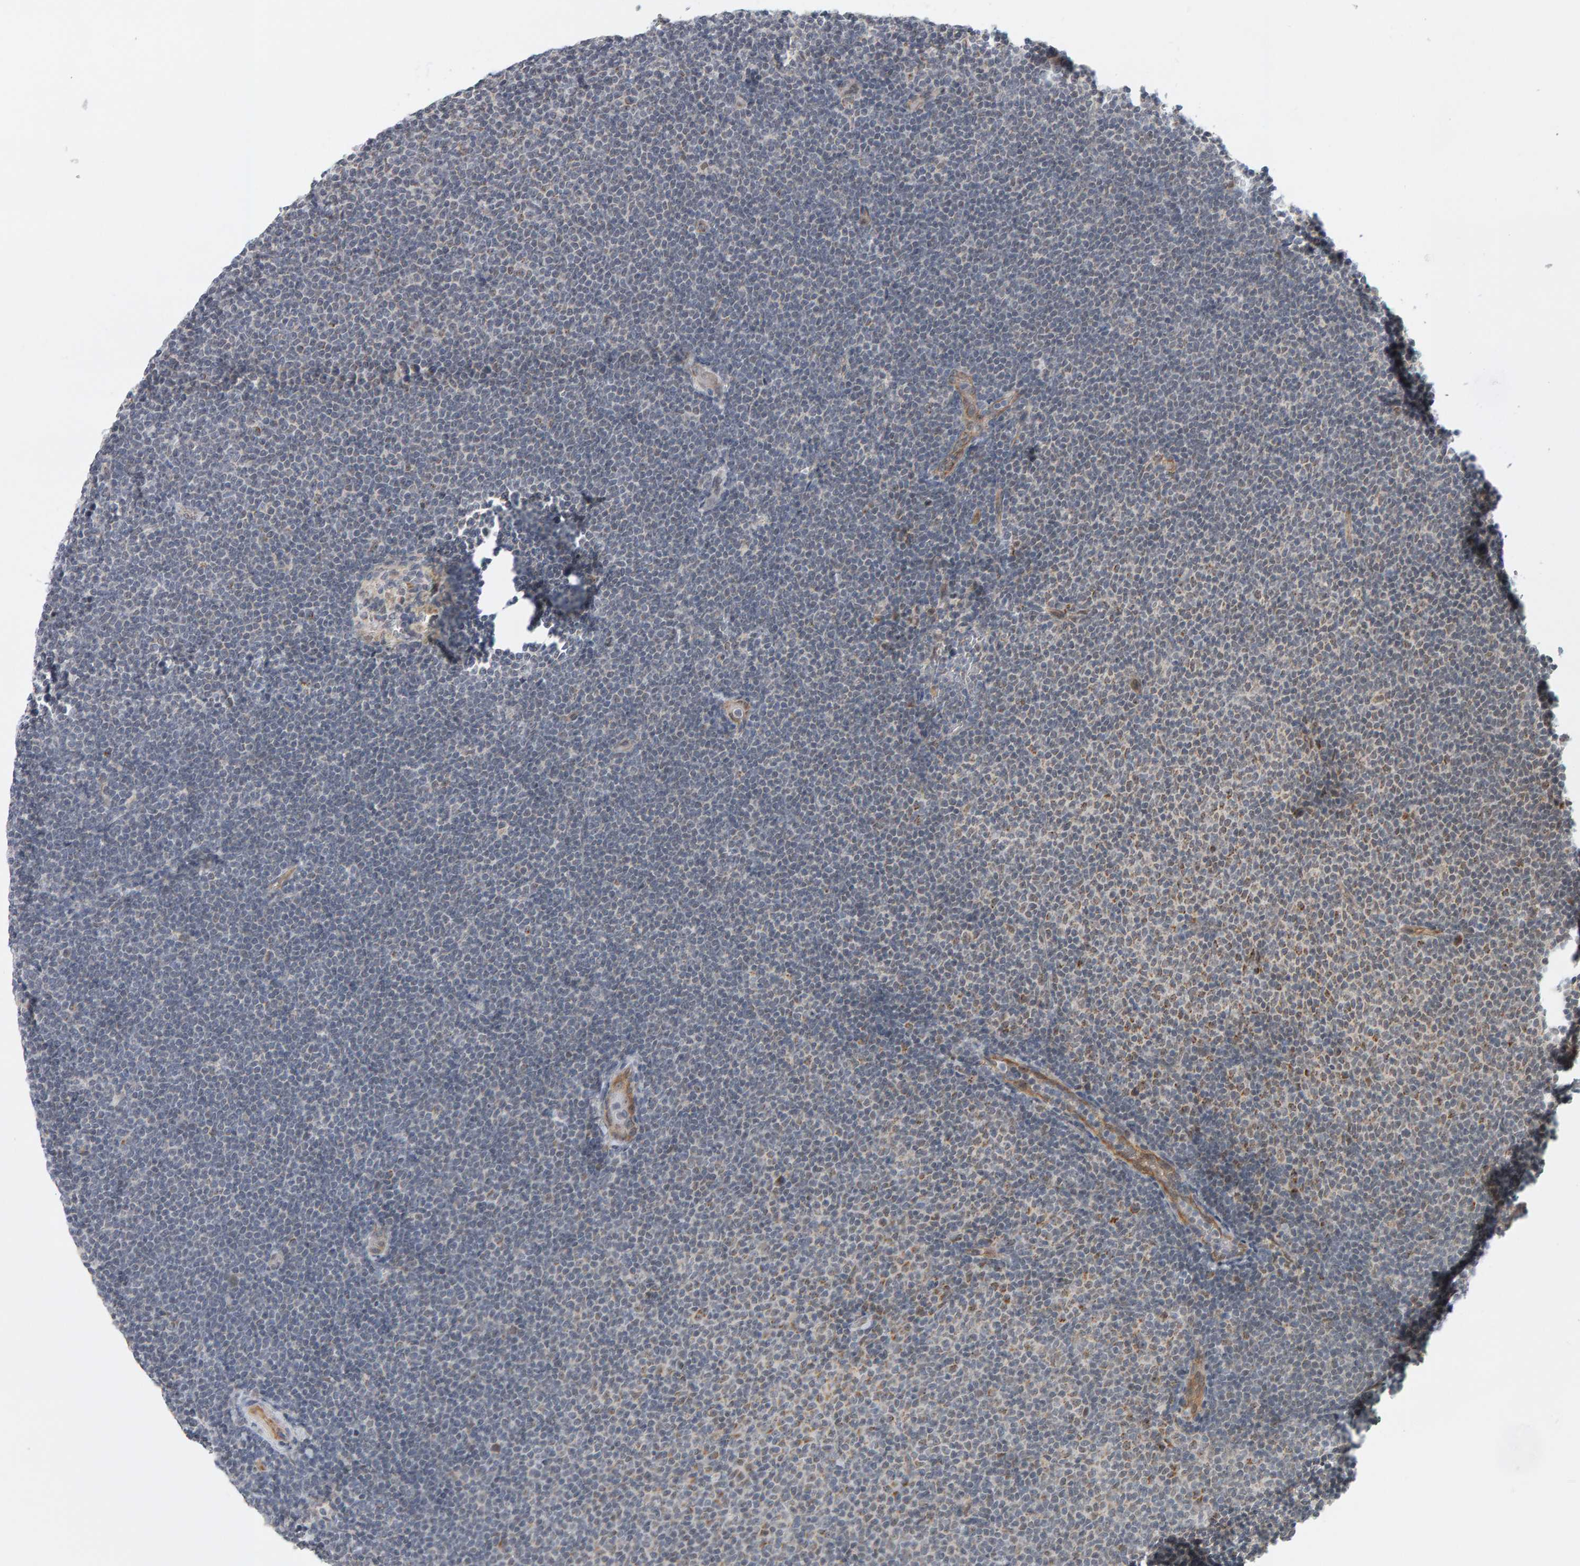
{"staining": {"intensity": "negative", "quantity": "none", "location": "none"}, "tissue": "lymphoma", "cell_type": "Tumor cells", "image_type": "cancer", "snomed": [{"axis": "morphology", "description": "Malignant lymphoma, non-Hodgkin's type, Low grade"}, {"axis": "topography", "description": "Lymph node"}], "caption": "This is a histopathology image of IHC staining of low-grade malignant lymphoma, non-Hodgkin's type, which shows no staining in tumor cells.", "gene": "DAP3", "patient": {"sex": "female", "age": 53}}